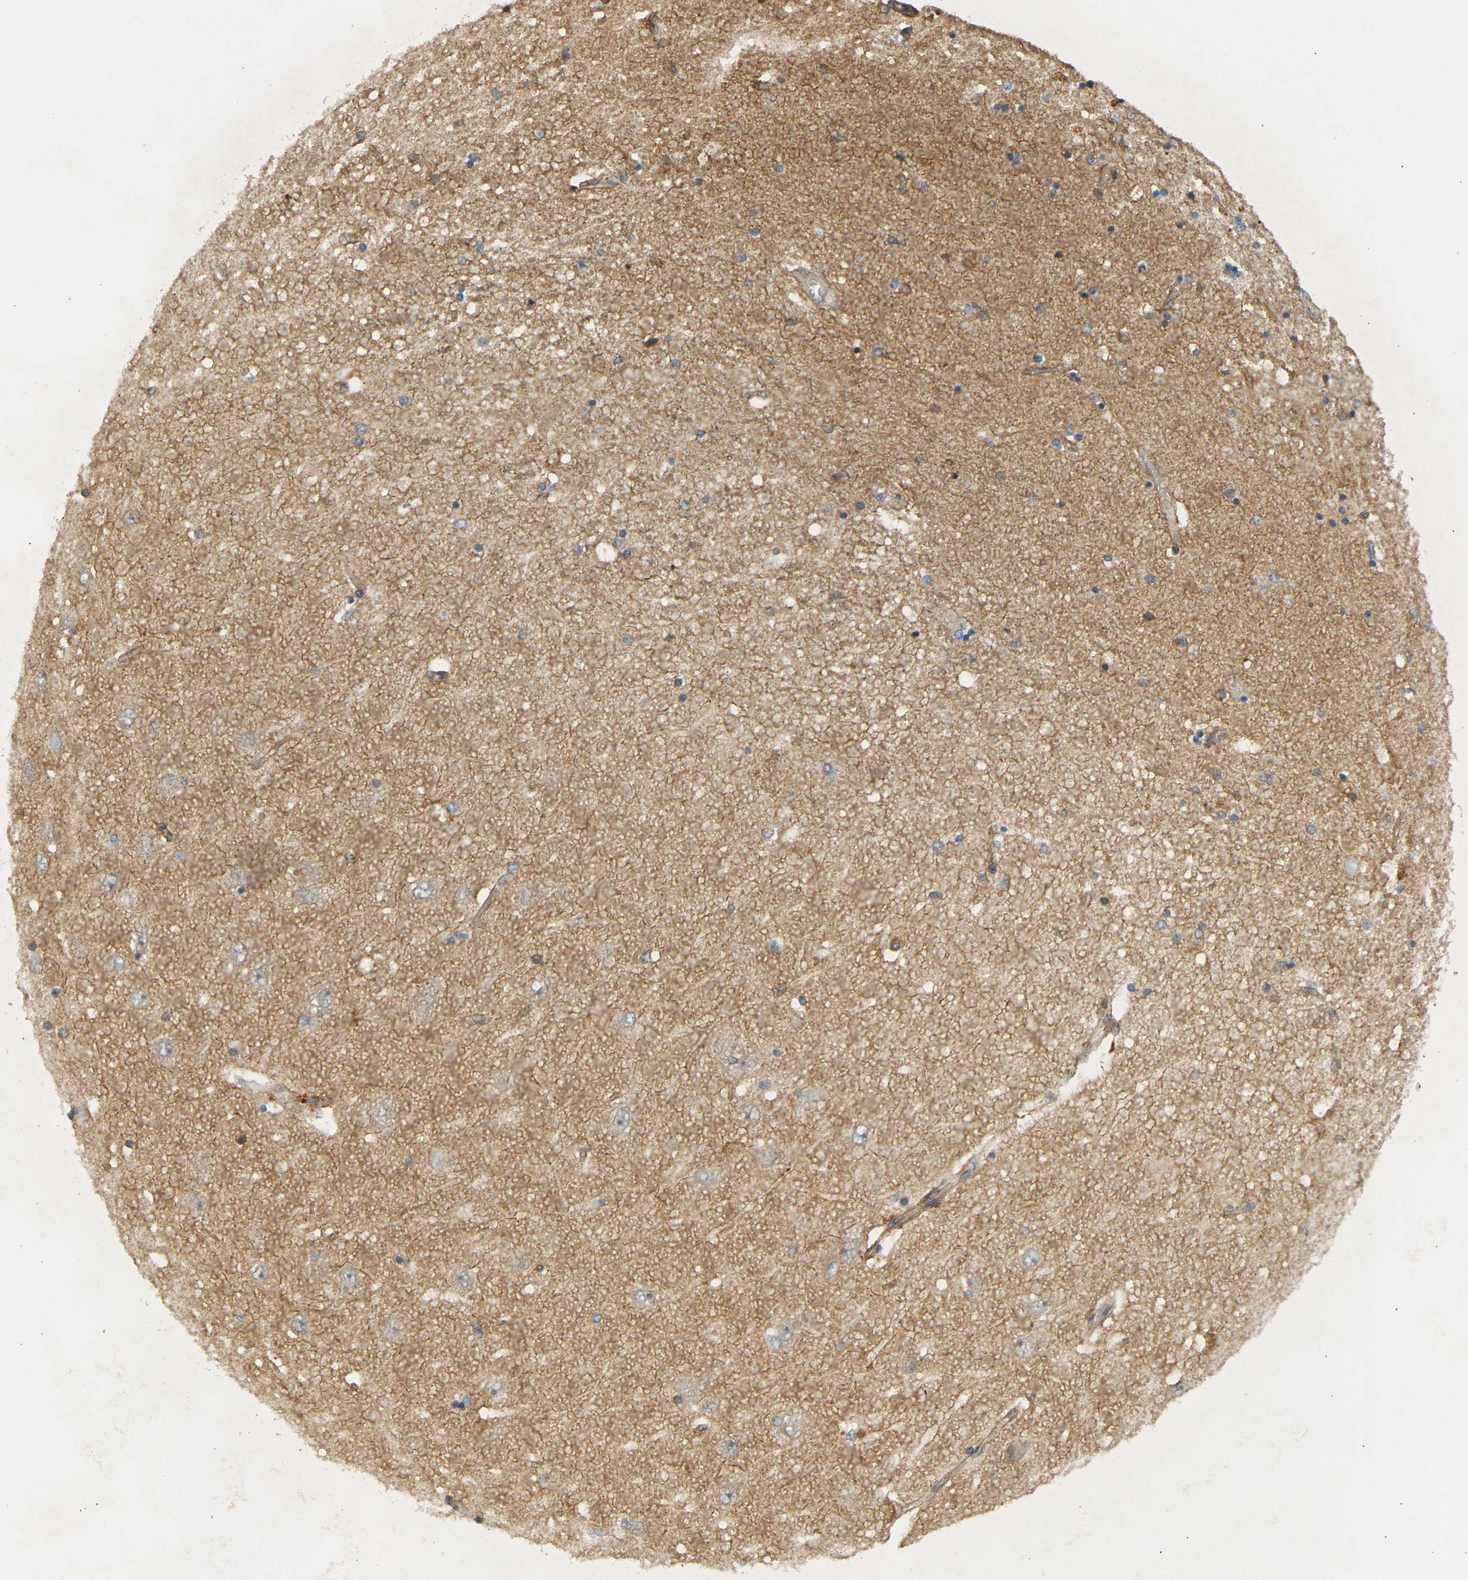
{"staining": {"intensity": "weak", "quantity": ">75%", "location": "cytoplasmic/membranous"}, "tissue": "hippocampus", "cell_type": "Glial cells", "image_type": "normal", "snomed": [{"axis": "morphology", "description": "Normal tissue, NOS"}, {"axis": "topography", "description": "Hippocampus"}], "caption": "Normal hippocampus was stained to show a protein in brown. There is low levels of weak cytoplasmic/membranous staining in approximately >75% of glial cells.", "gene": "RGL1", "patient": {"sex": "female", "age": 54}}